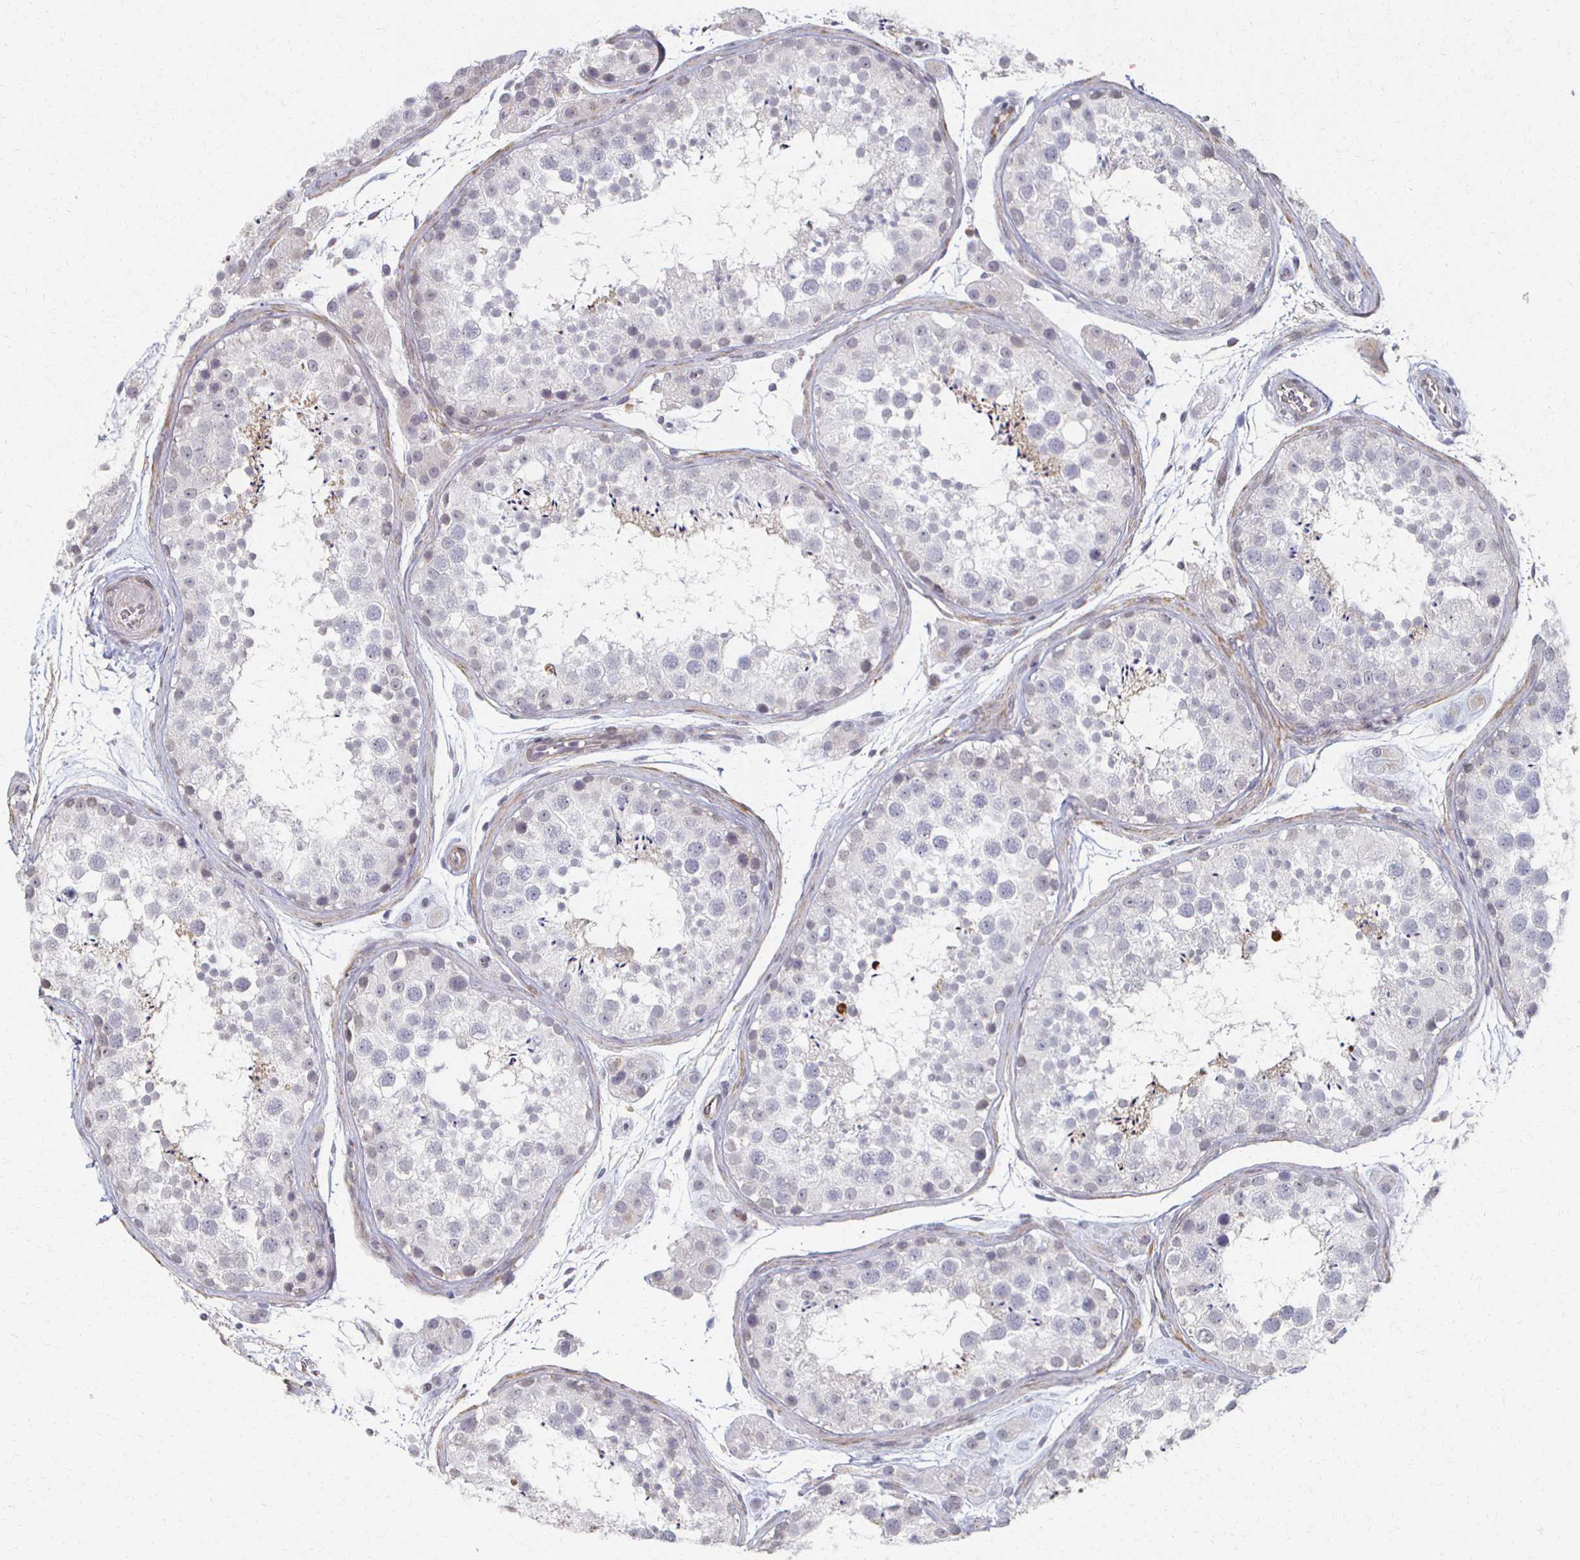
{"staining": {"intensity": "weak", "quantity": "<25%", "location": "cytoplasmic/membranous"}, "tissue": "testis", "cell_type": "Cells in seminiferous ducts", "image_type": "normal", "snomed": [{"axis": "morphology", "description": "Normal tissue, NOS"}, {"axis": "topography", "description": "Testis"}], "caption": "Immunohistochemical staining of unremarkable testis demonstrates no significant staining in cells in seminiferous ducts. (Stains: DAB immunohistochemistry with hematoxylin counter stain, Microscopy: brightfield microscopy at high magnification).", "gene": "DAB1", "patient": {"sex": "male", "age": 41}}